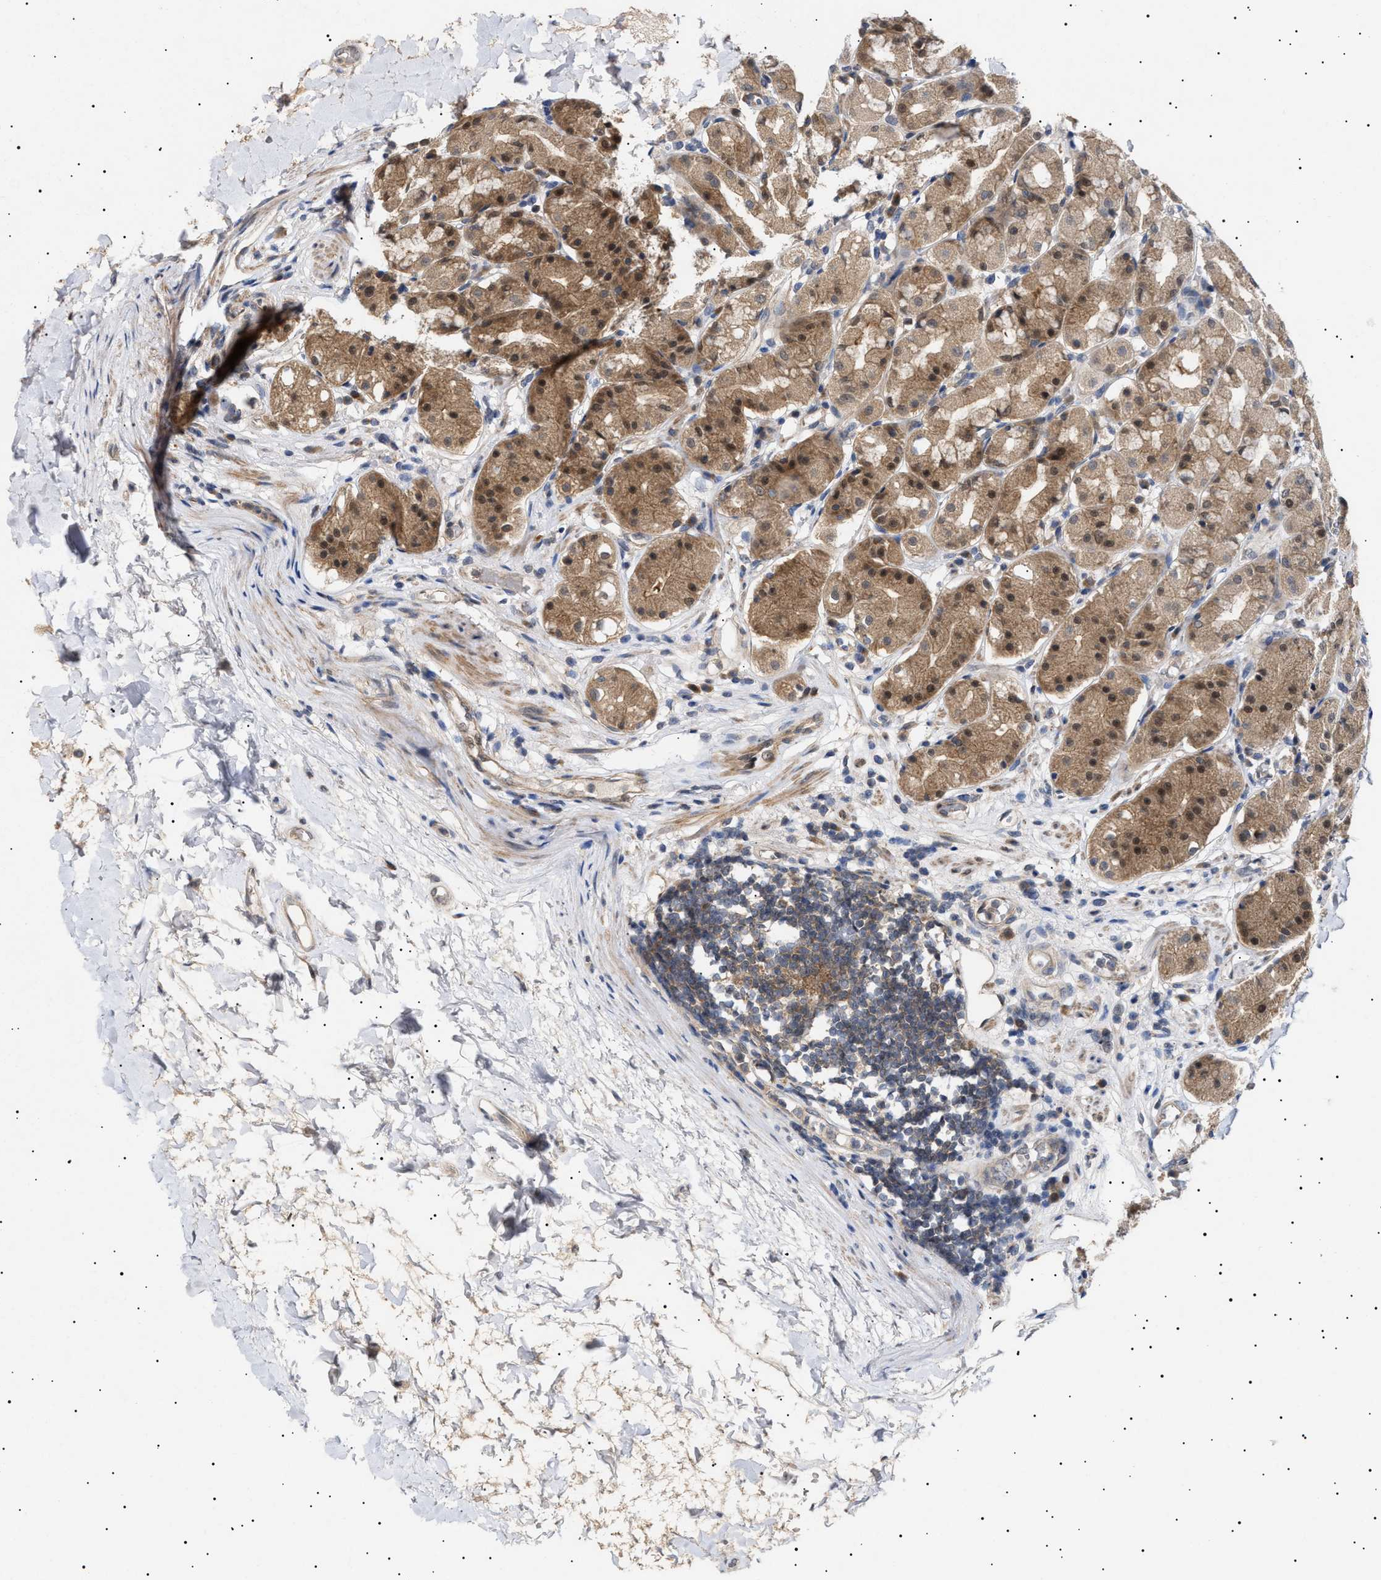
{"staining": {"intensity": "moderate", "quantity": ">75%", "location": "cytoplasmic/membranous"}, "tissue": "stomach", "cell_type": "Glandular cells", "image_type": "normal", "snomed": [{"axis": "morphology", "description": "Normal tissue, NOS"}, {"axis": "topography", "description": "Stomach"}, {"axis": "topography", "description": "Stomach, lower"}], "caption": "A medium amount of moderate cytoplasmic/membranous expression is appreciated in about >75% of glandular cells in unremarkable stomach.", "gene": "NPLOC4", "patient": {"sex": "female", "age": 56}}